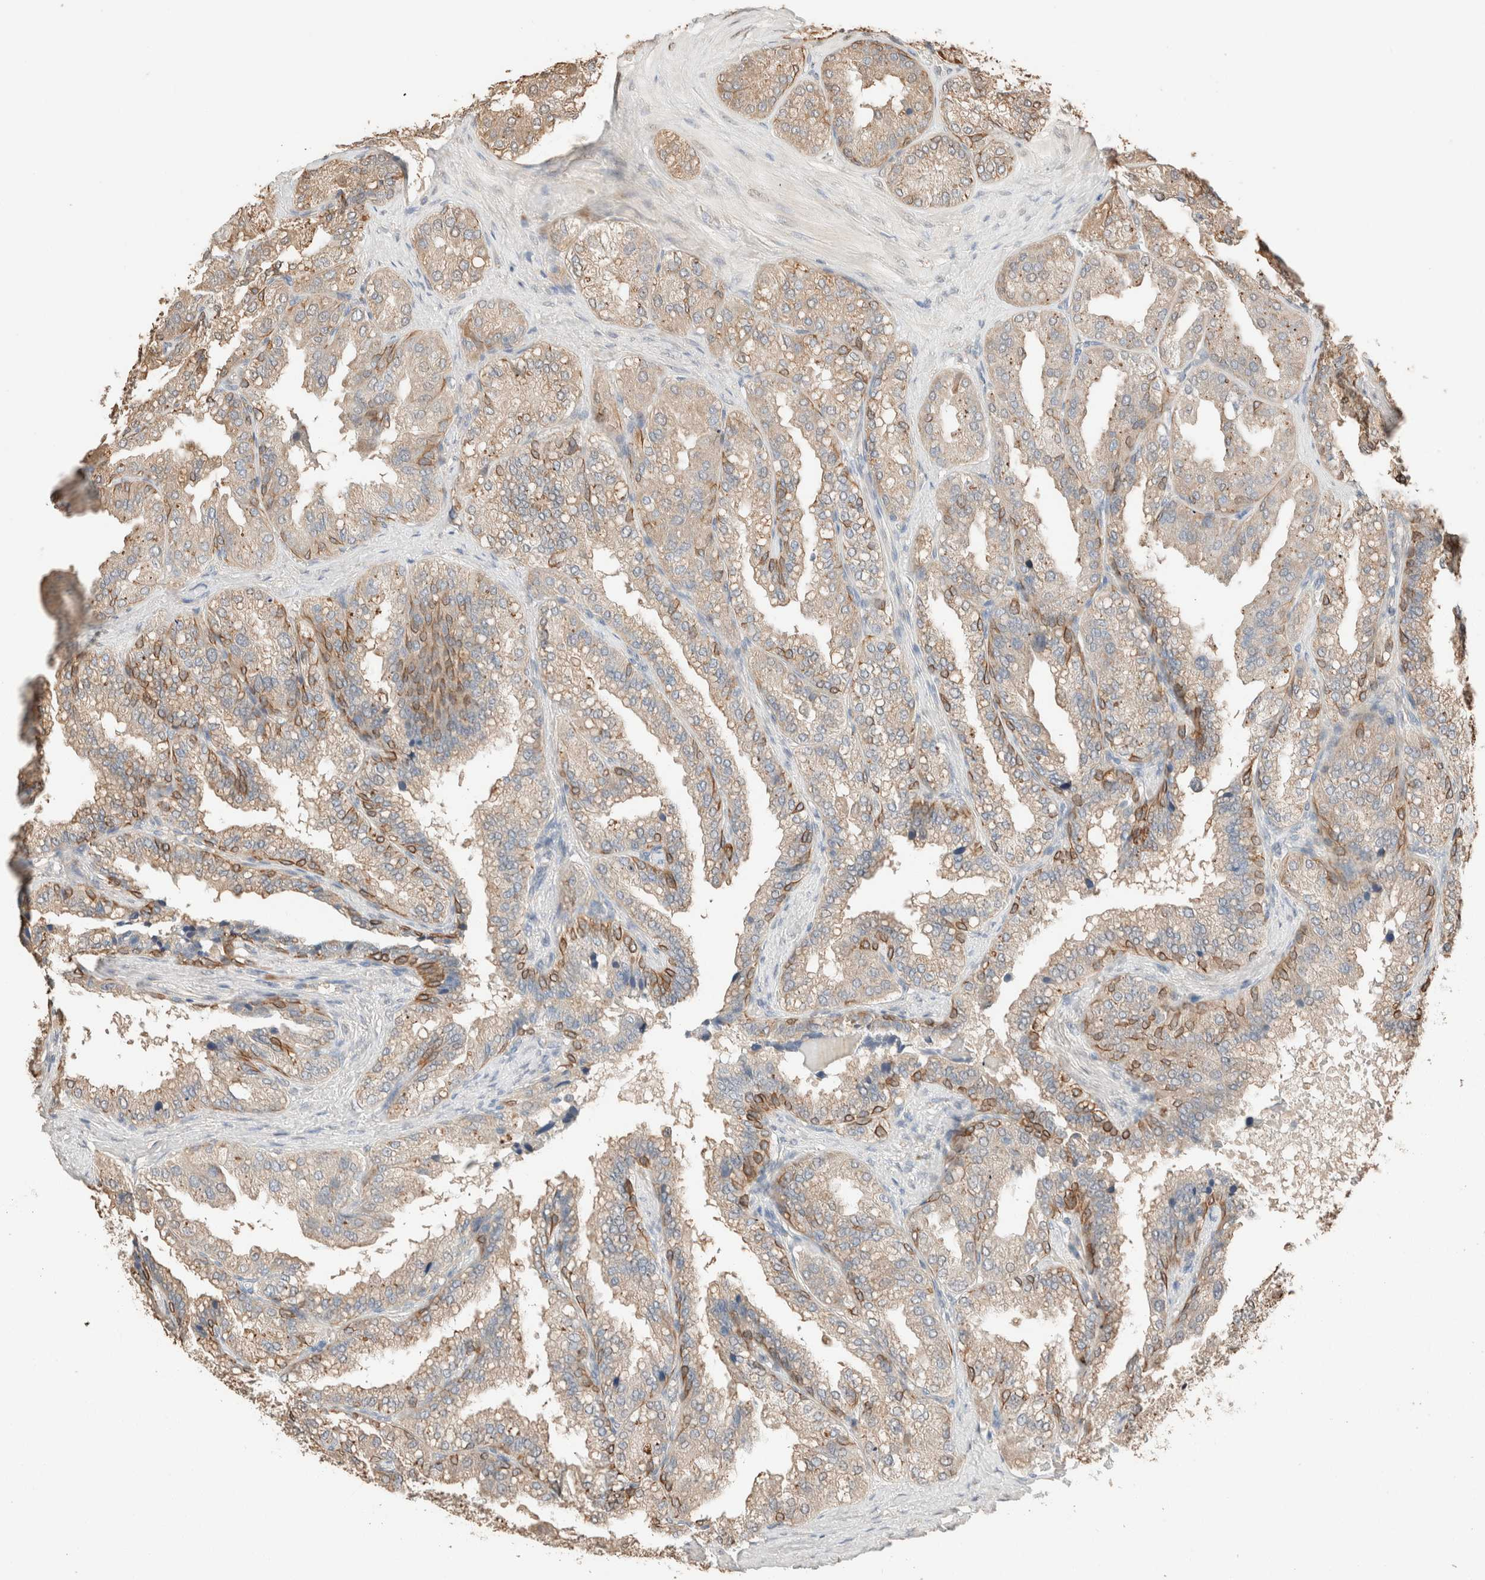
{"staining": {"intensity": "moderate", "quantity": ">75%", "location": "cytoplasmic/membranous"}, "tissue": "seminal vesicle", "cell_type": "Glandular cells", "image_type": "normal", "snomed": [{"axis": "morphology", "description": "Normal tissue, NOS"}, {"axis": "topography", "description": "Prostate"}, {"axis": "topography", "description": "Seminal veicle"}], "caption": "Moderate cytoplasmic/membranous expression is seen in approximately >75% of glandular cells in unremarkable seminal vesicle. (DAB (3,3'-diaminobenzidine) IHC, brown staining for protein, blue staining for nuclei).", "gene": "TUBD1", "patient": {"sex": "male", "age": 51}}